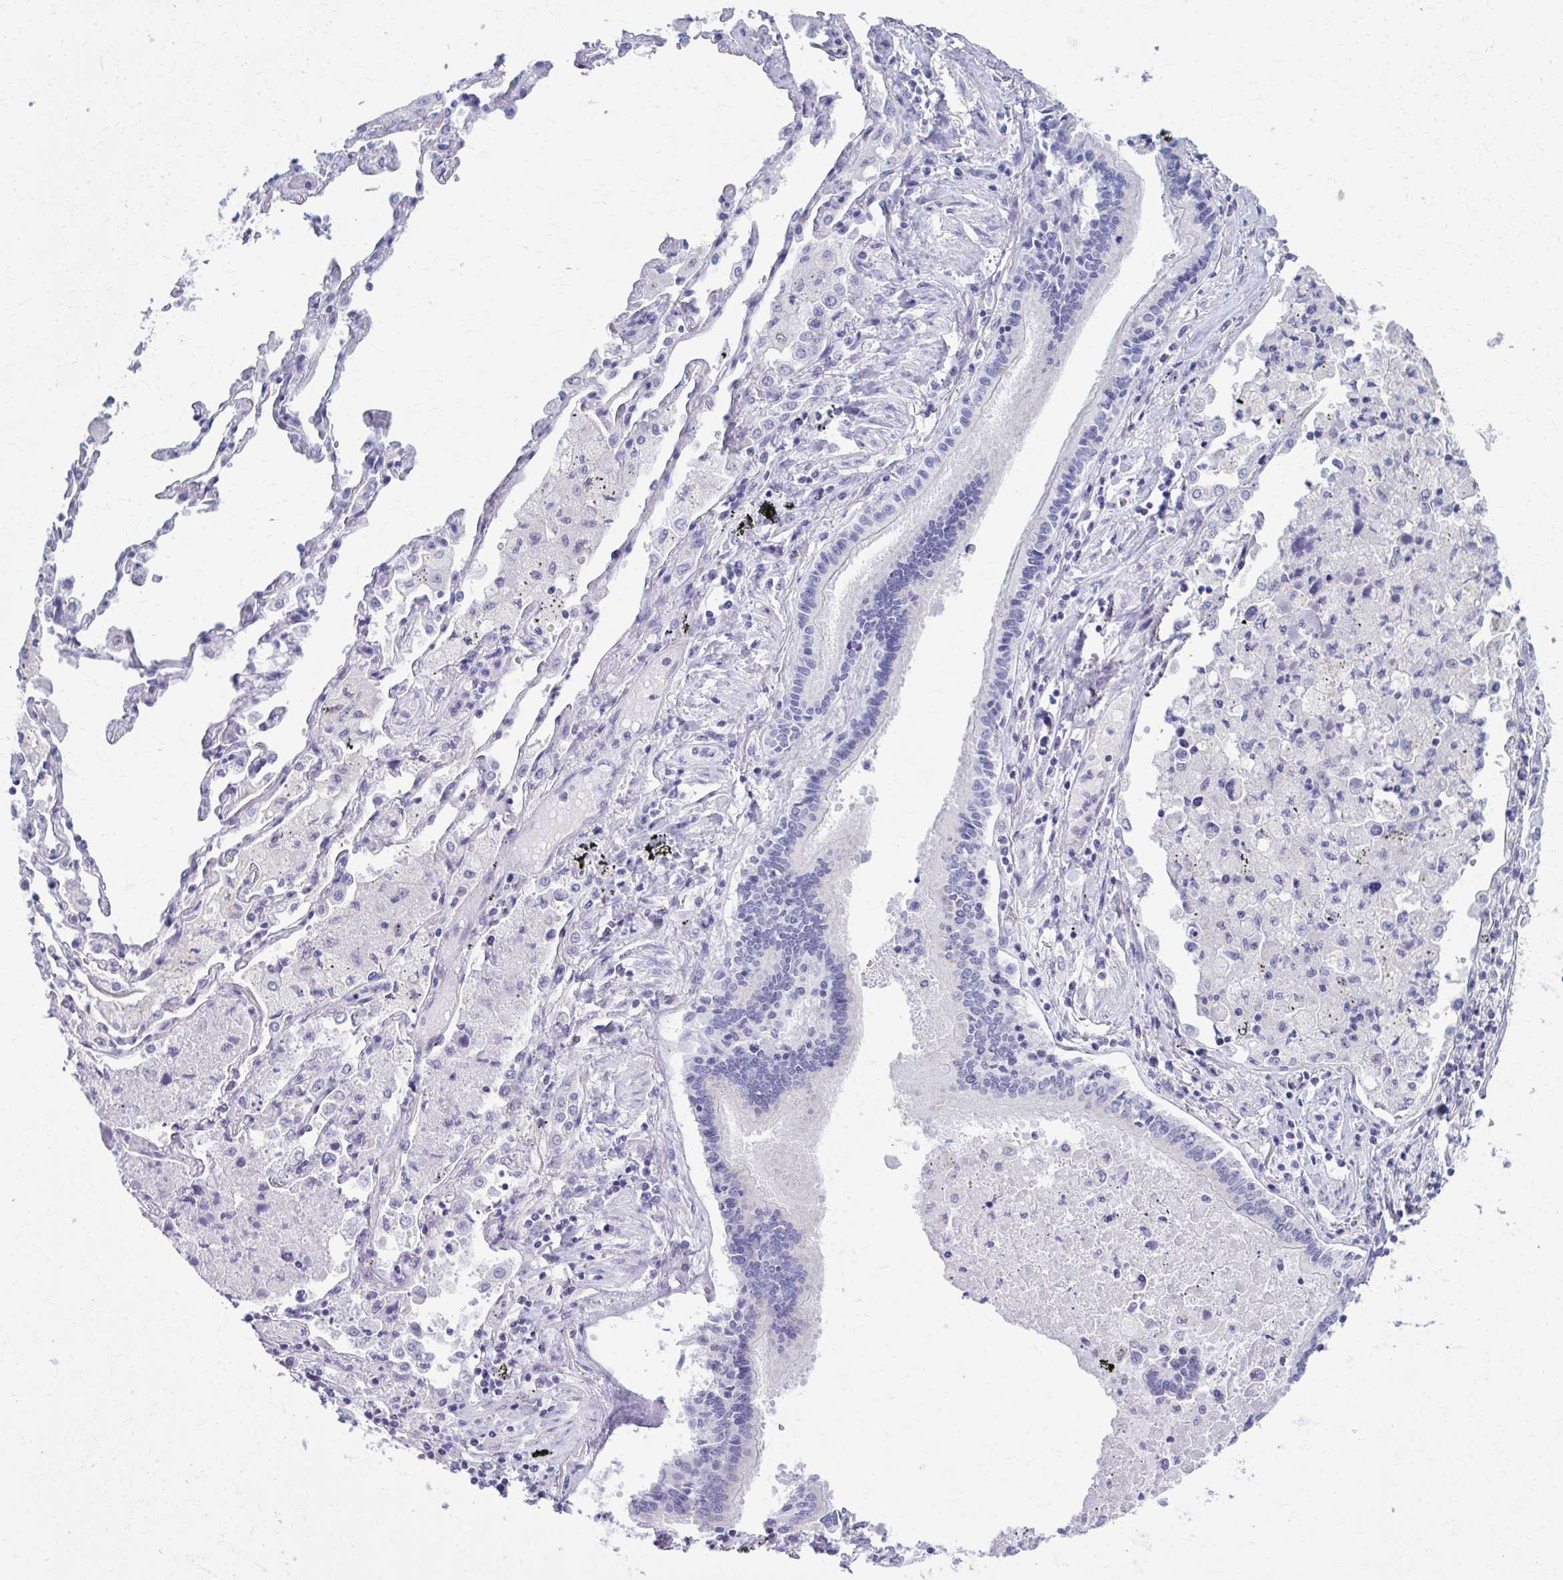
{"staining": {"intensity": "negative", "quantity": "none", "location": "none"}, "tissue": "lung cancer", "cell_type": "Tumor cells", "image_type": "cancer", "snomed": [{"axis": "morphology", "description": "Adenocarcinoma, NOS"}, {"axis": "topography", "description": "Lung"}], "caption": "Histopathology image shows no protein staining in tumor cells of lung cancer tissue. Nuclei are stained in blue.", "gene": "SCLY", "patient": {"sex": "male", "age": 64}}